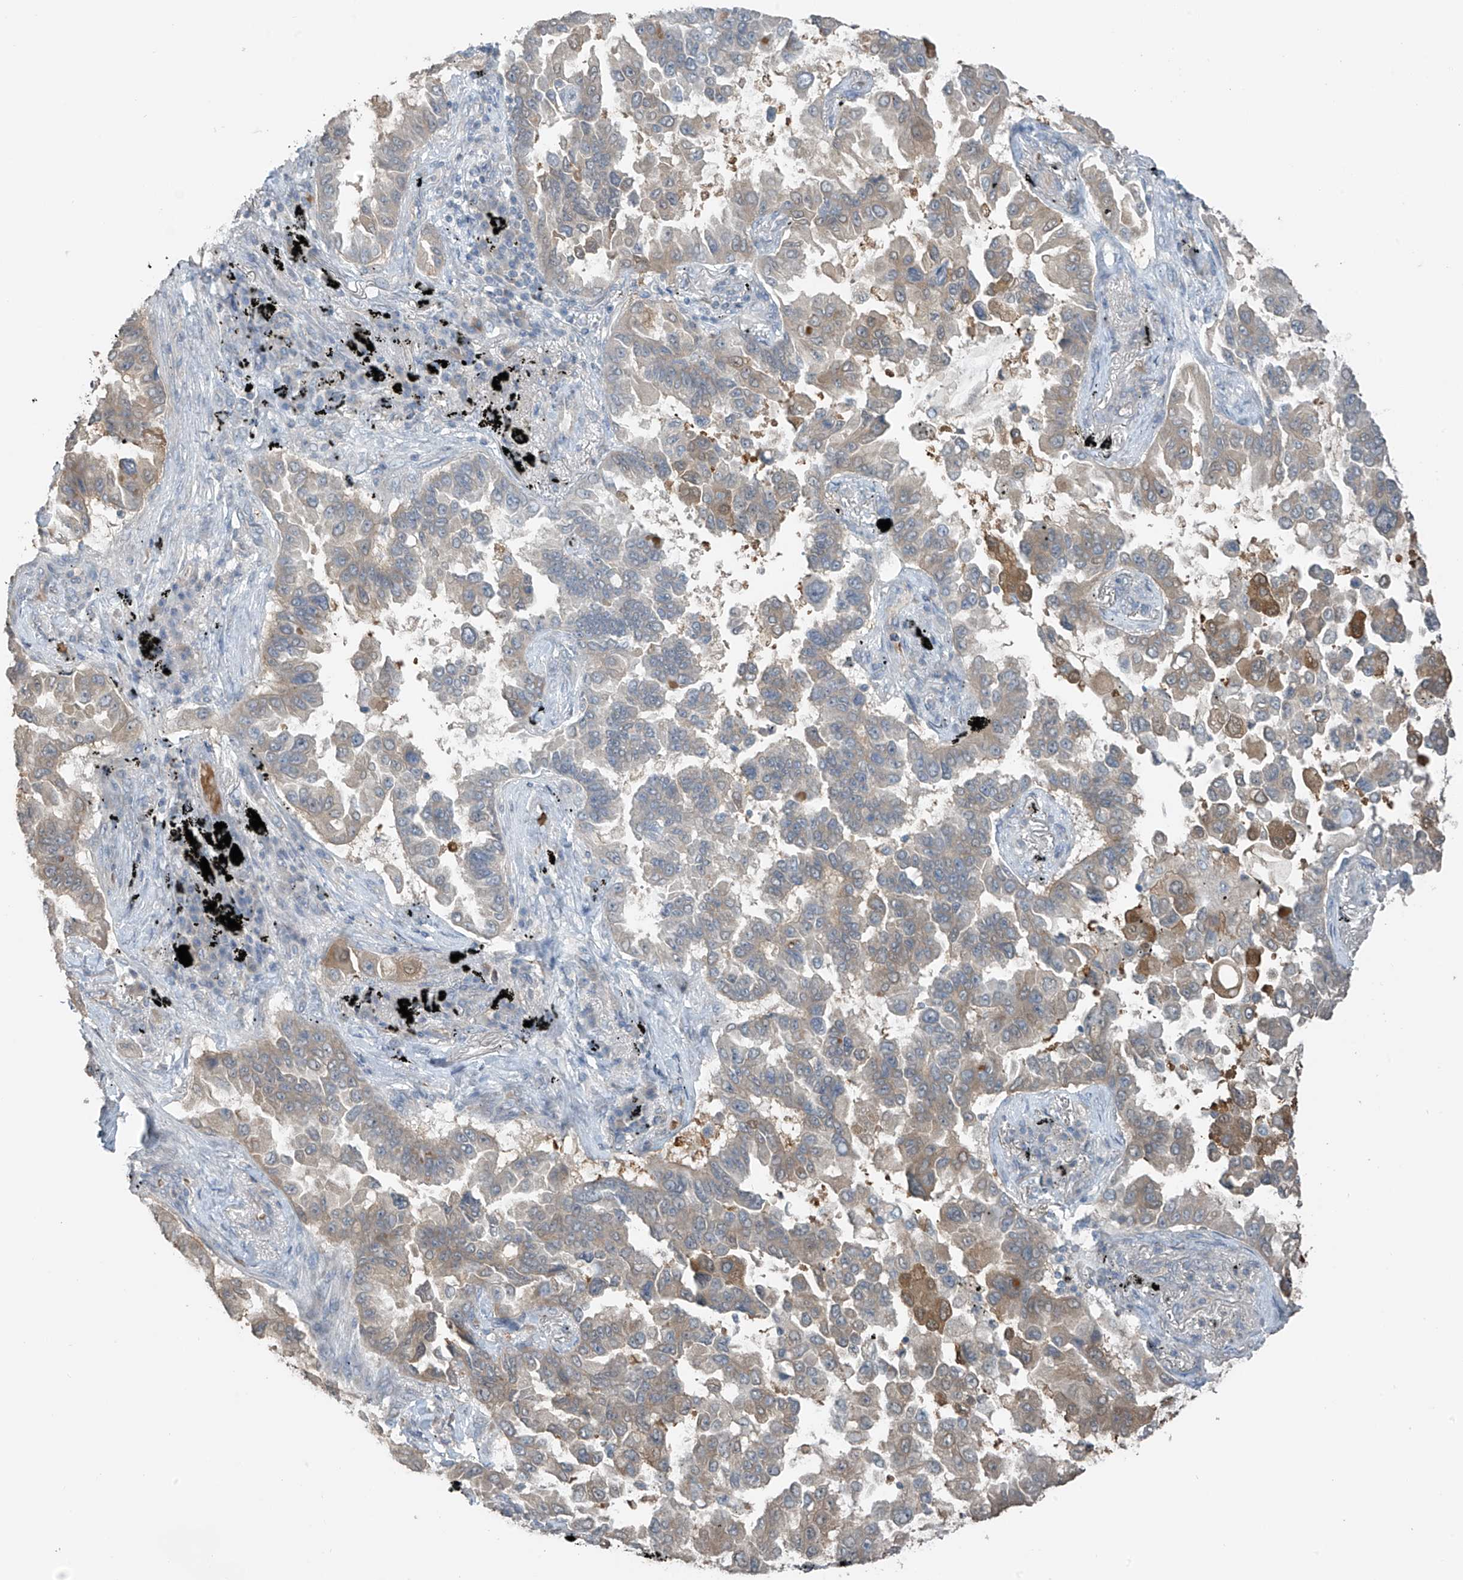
{"staining": {"intensity": "moderate", "quantity": "<25%", "location": "cytoplasmic/membranous"}, "tissue": "lung cancer", "cell_type": "Tumor cells", "image_type": "cancer", "snomed": [{"axis": "morphology", "description": "Adenocarcinoma, NOS"}, {"axis": "topography", "description": "Lung"}], "caption": "Protein staining of lung adenocarcinoma tissue exhibits moderate cytoplasmic/membranous positivity in about <25% of tumor cells.", "gene": "HOXA11", "patient": {"sex": "female", "age": 67}}